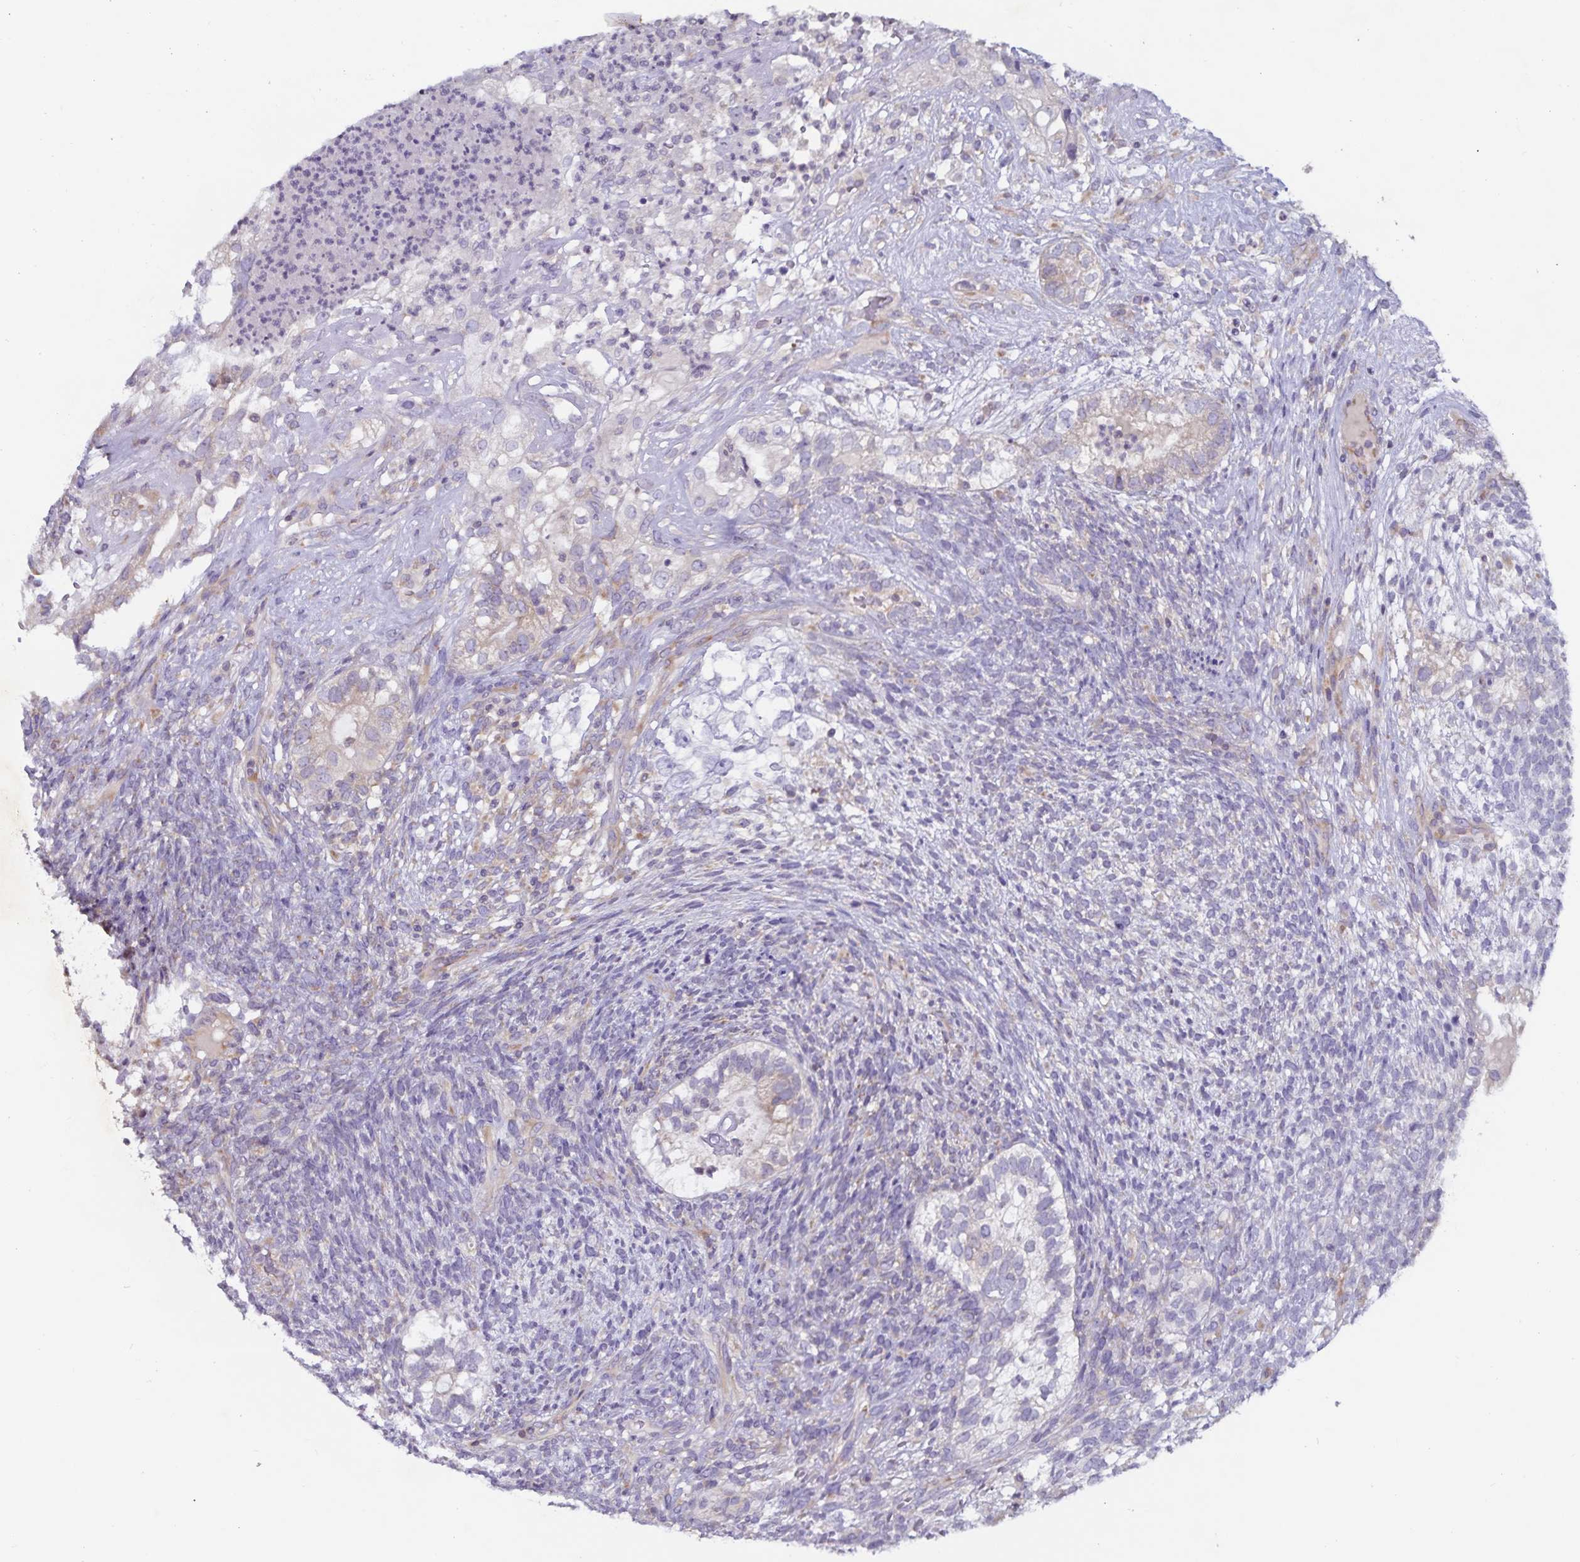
{"staining": {"intensity": "negative", "quantity": "none", "location": "none"}, "tissue": "testis cancer", "cell_type": "Tumor cells", "image_type": "cancer", "snomed": [{"axis": "morphology", "description": "Seminoma, NOS"}, {"axis": "morphology", "description": "Carcinoma, Embryonal, NOS"}, {"axis": "topography", "description": "Testis"}], "caption": "Immunohistochemistry (IHC) histopathology image of neoplastic tissue: seminoma (testis) stained with DAB (3,3'-diaminobenzidine) displays no significant protein expression in tumor cells.", "gene": "FAM120A", "patient": {"sex": "male", "age": 41}}